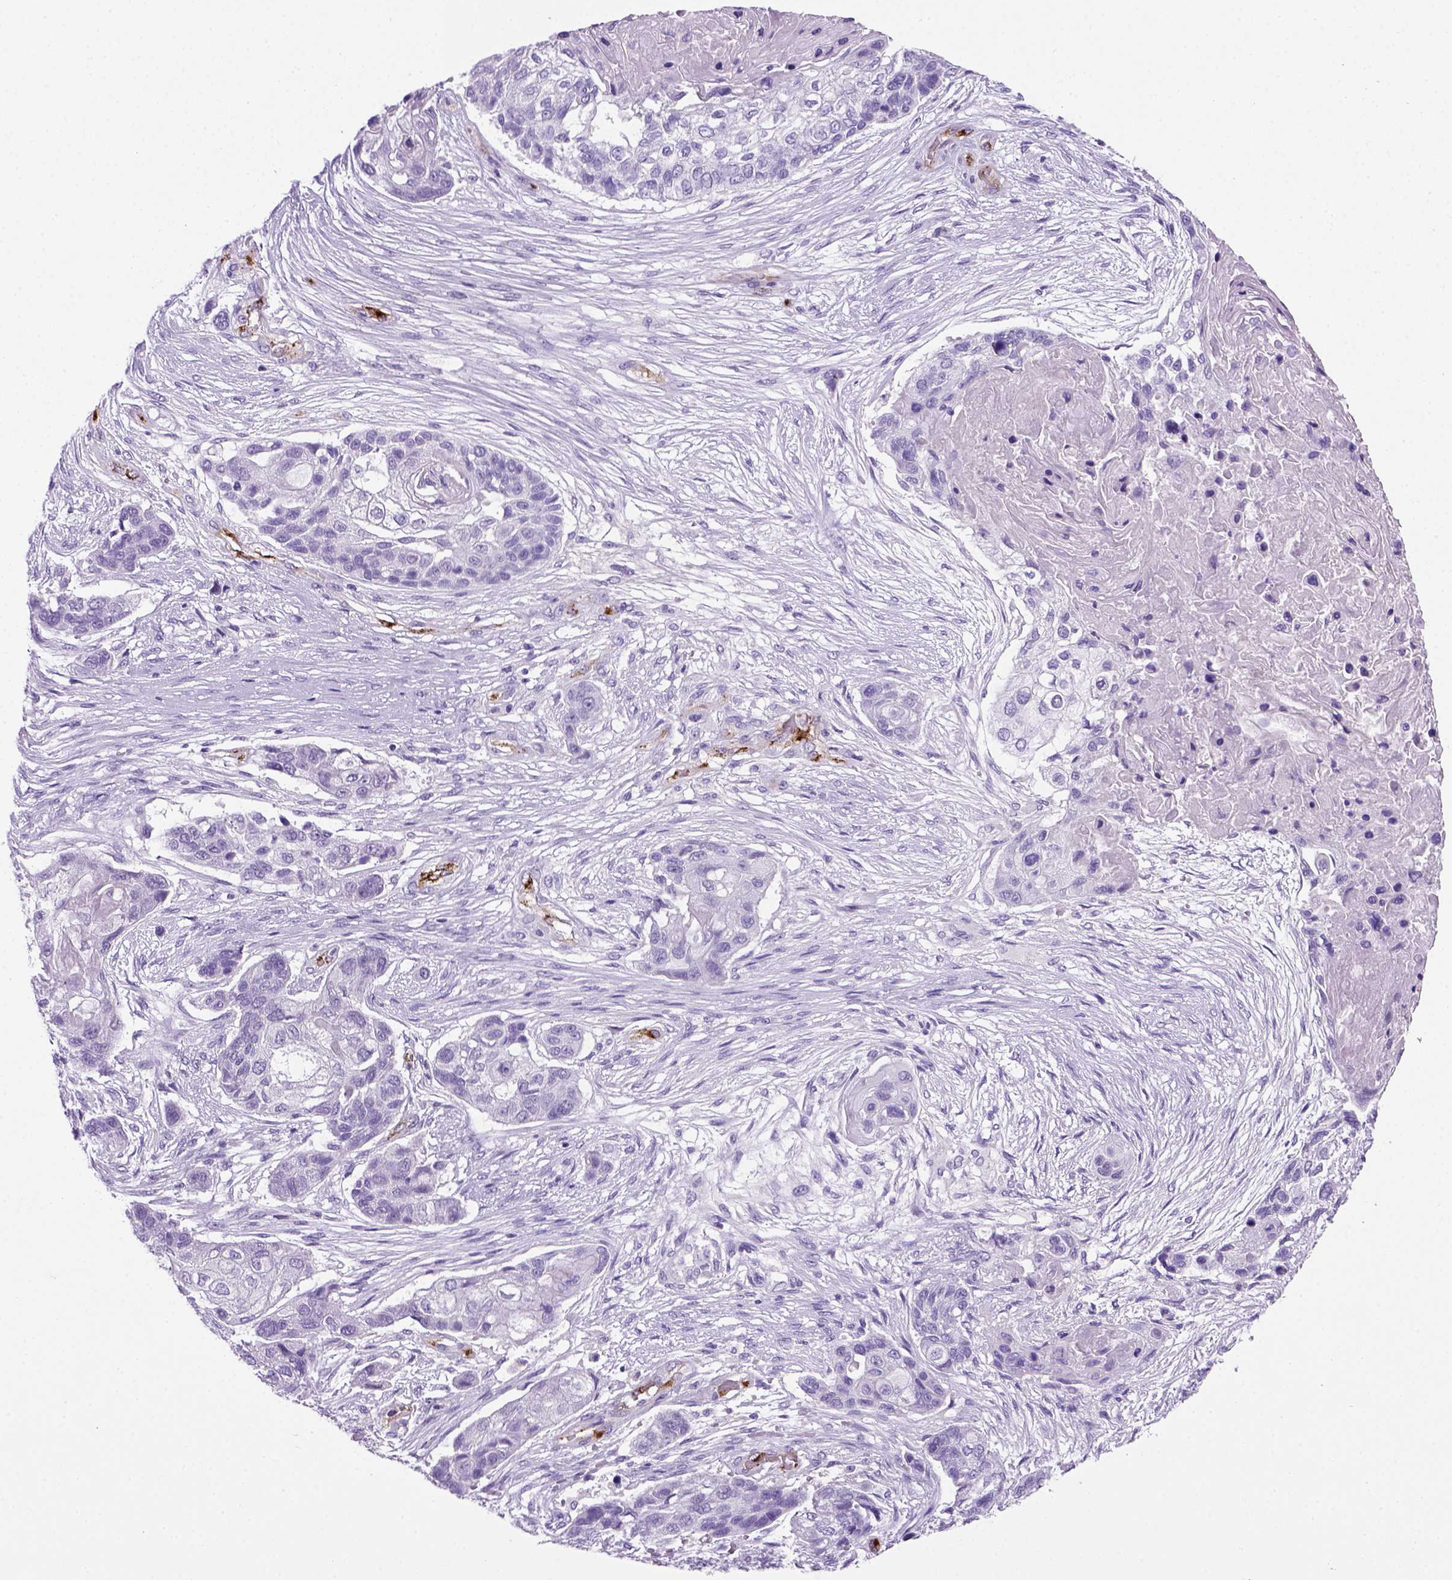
{"staining": {"intensity": "negative", "quantity": "none", "location": "none"}, "tissue": "lung cancer", "cell_type": "Tumor cells", "image_type": "cancer", "snomed": [{"axis": "morphology", "description": "Squamous cell carcinoma, NOS"}, {"axis": "topography", "description": "Lung"}], "caption": "This is an IHC histopathology image of human lung cancer. There is no staining in tumor cells.", "gene": "VWF", "patient": {"sex": "male", "age": 69}}